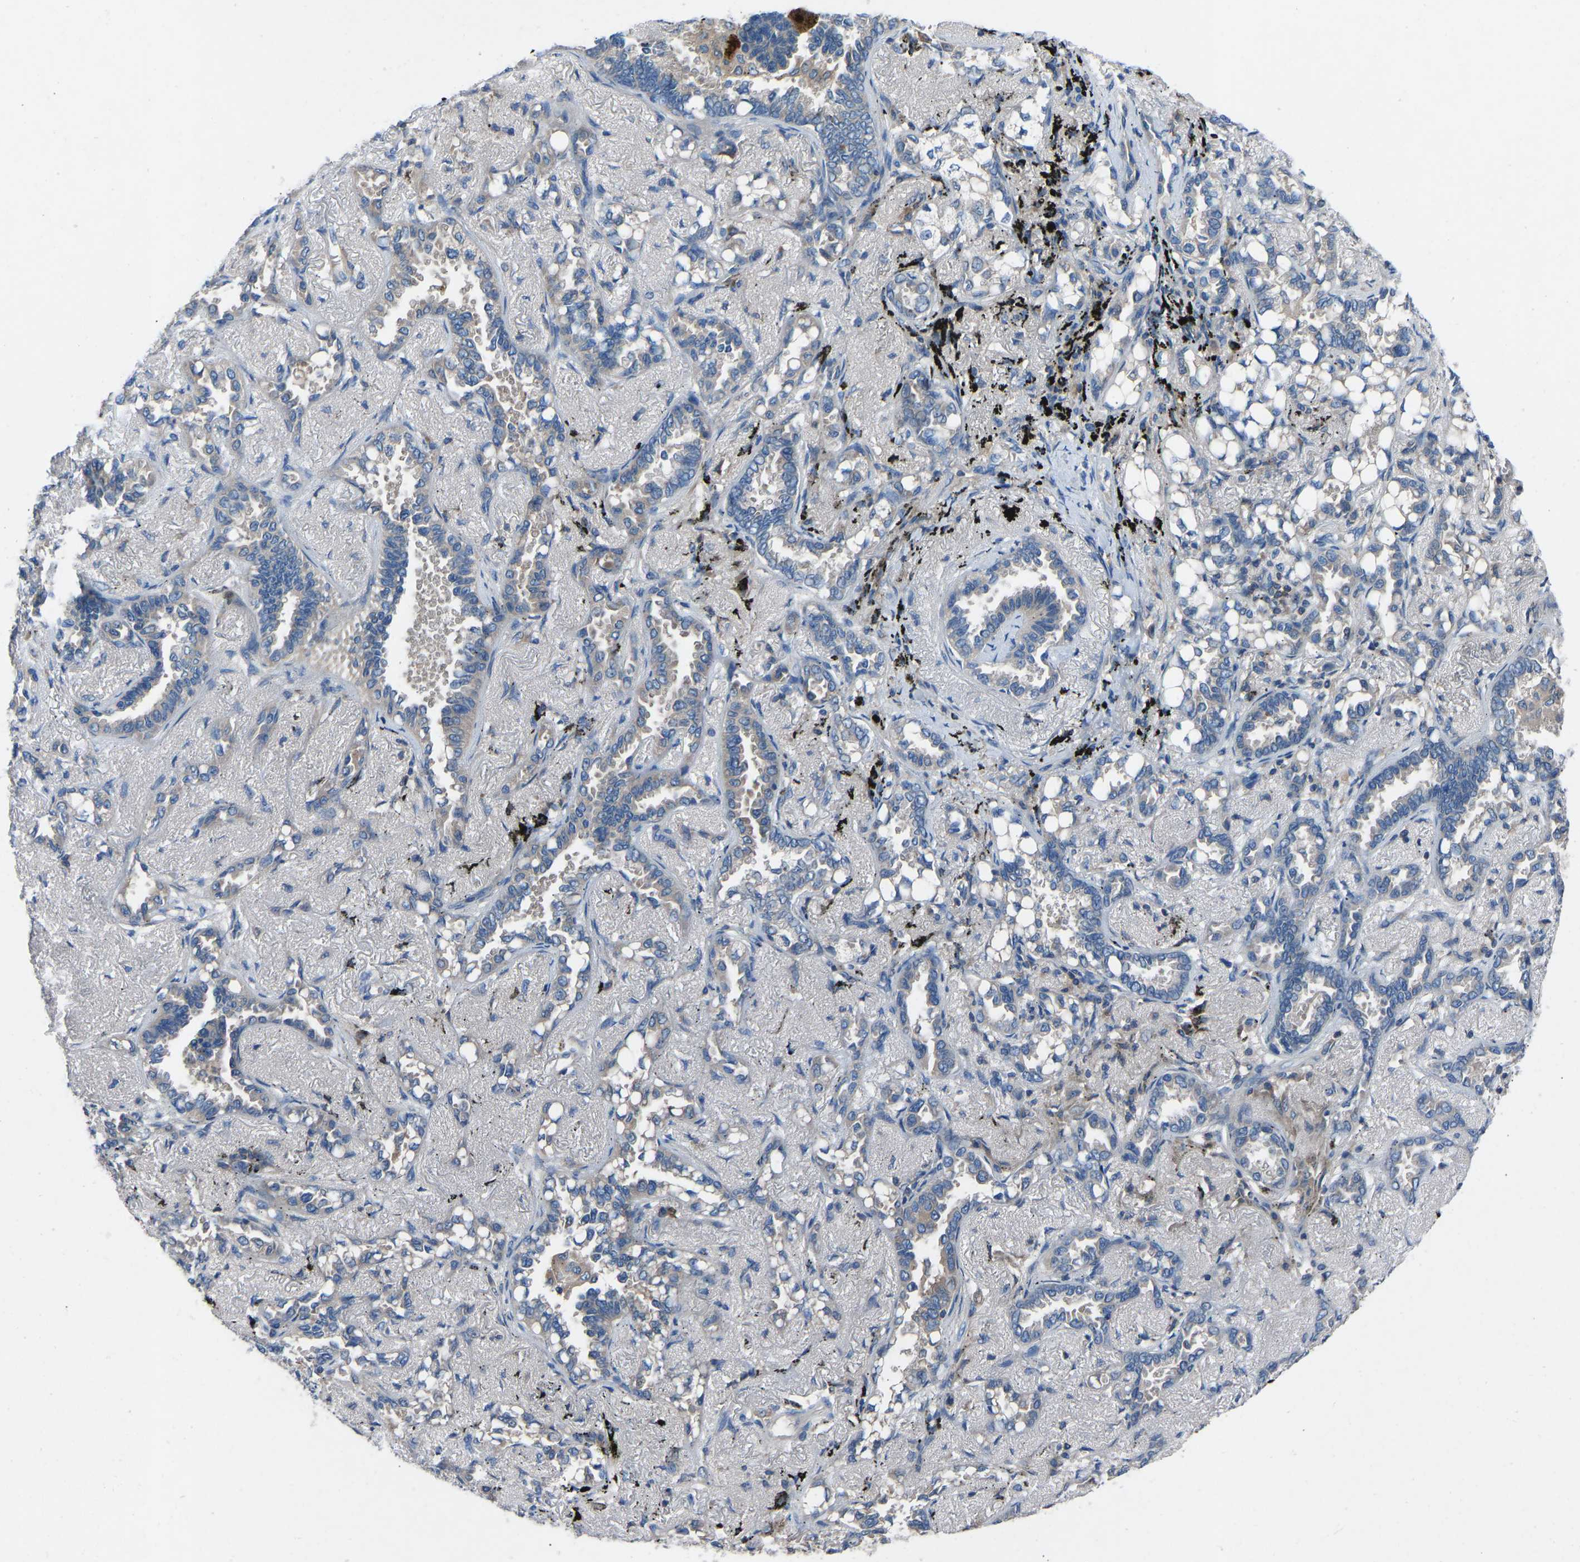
{"staining": {"intensity": "negative", "quantity": "none", "location": "none"}, "tissue": "lung cancer", "cell_type": "Tumor cells", "image_type": "cancer", "snomed": [{"axis": "morphology", "description": "Adenocarcinoma, NOS"}, {"axis": "topography", "description": "Lung"}], "caption": "Tumor cells show no significant positivity in lung cancer. The staining was performed using DAB to visualize the protein expression in brown, while the nuclei were stained in blue with hematoxylin (Magnification: 20x).", "gene": "GRK6", "patient": {"sex": "male", "age": 59}}